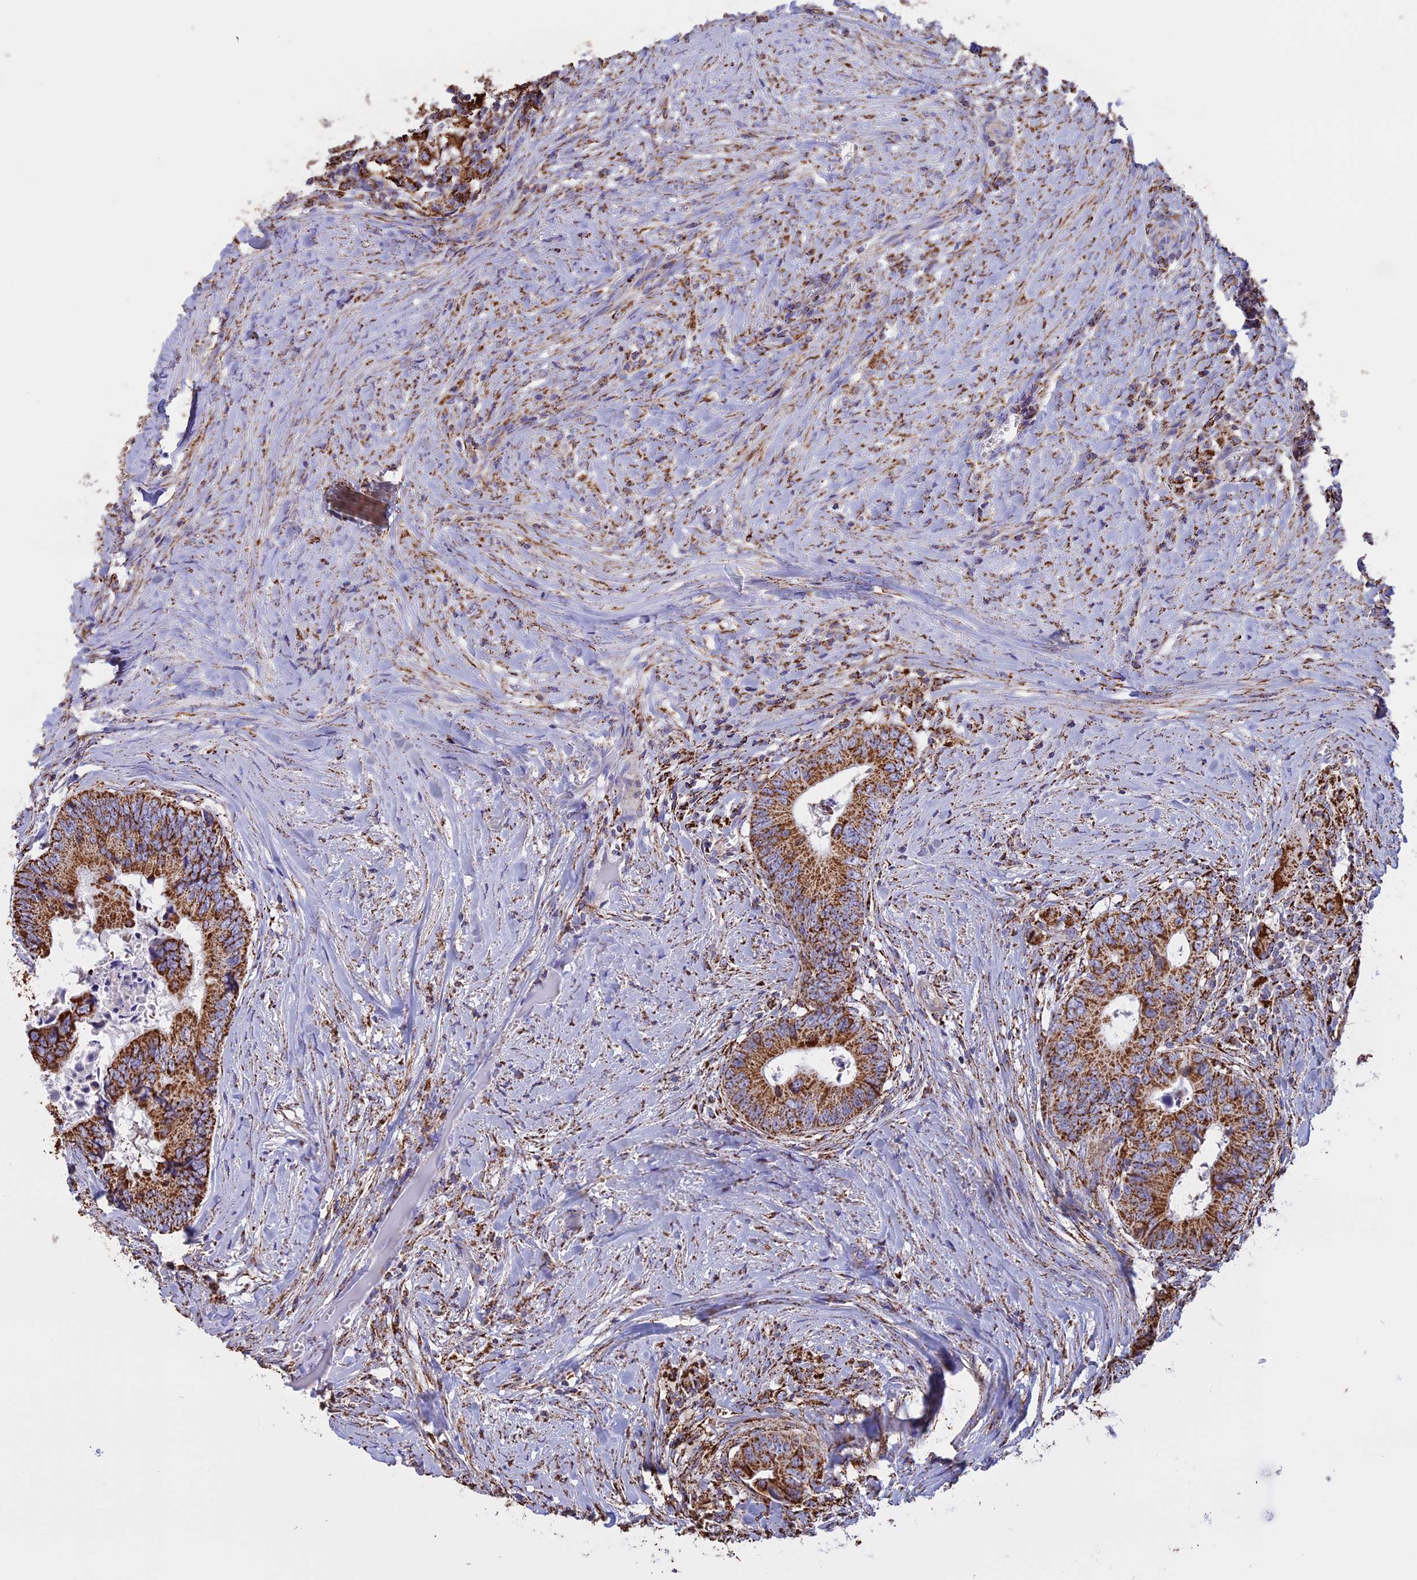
{"staining": {"intensity": "moderate", "quantity": ">75%", "location": "cytoplasmic/membranous"}, "tissue": "colorectal cancer", "cell_type": "Tumor cells", "image_type": "cancer", "snomed": [{"axis": "morphology", "description": "Adenocarcinoma, NOS"}, {"axis": "topography", "description": "Colon"}], "caption": "A high-resolution image shows IHC staining of colorectal cancer (adenocarcinoma), which exhibits moderate cytoplasmic/membranous staining in about >75% of tumor cells.", "gene": "KCNG1", "patient": {"sex": "male", "age": 85}}